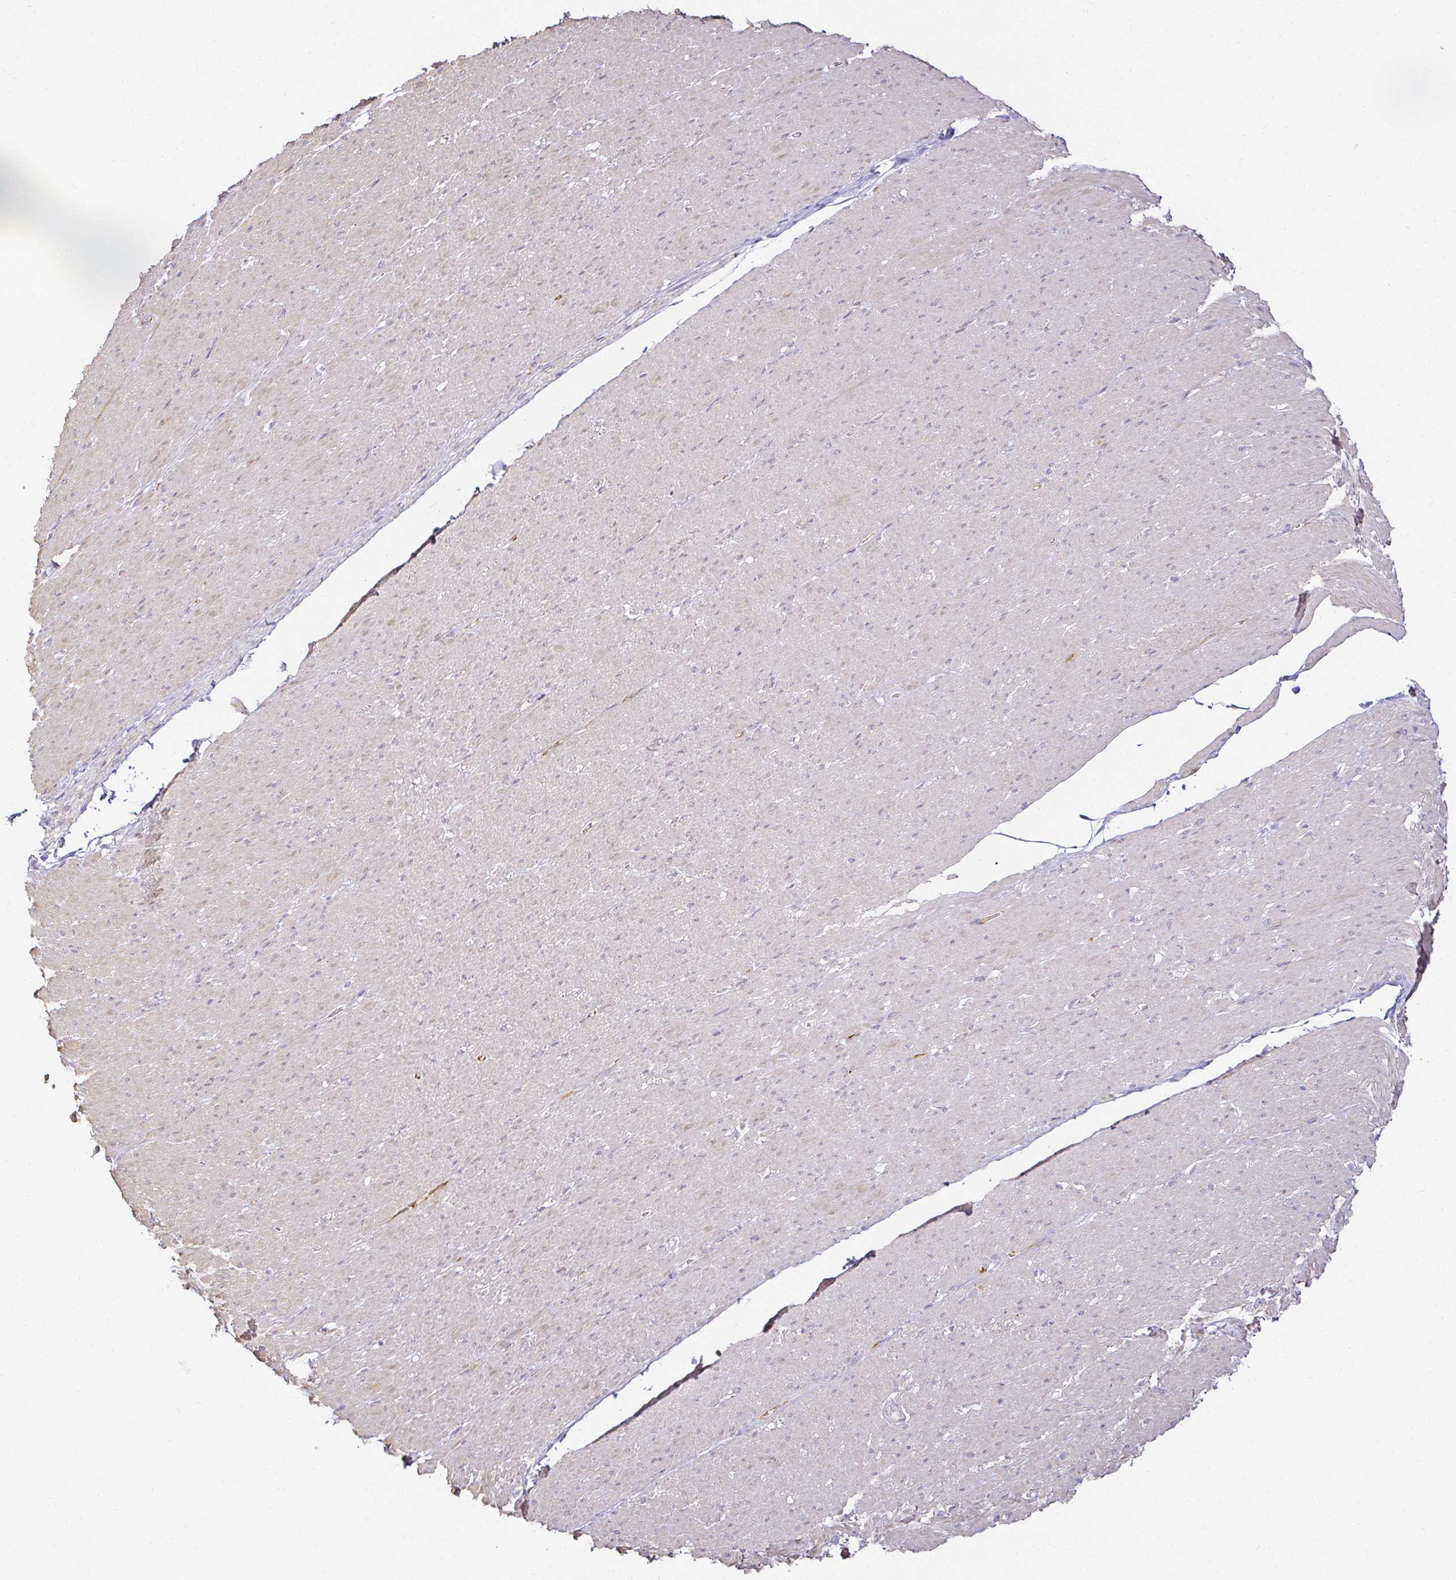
{"staining": {"intensity": "weak", "quantity": "25%-75%", "location": "cytoplasmic/membranous"}, "tissue": "smooth muscle", "cell_type": "Smooth muscle cells", "image_type": "normal", "snomed": [{"axis": "morphology", "description": "Normal tissue, NOS"}, {"axis": "topography", "description": "Smooth muscle"}, {"axis": "topography", "description": "Rectum"}], "caption": "Weak cytoplasmic/membranous protein positivity is present in approximately 25%-75% of smooth muscle cells in smooth muscle.", "gene": "ACAN", "patient": {"sex": "male", "age": 53}}